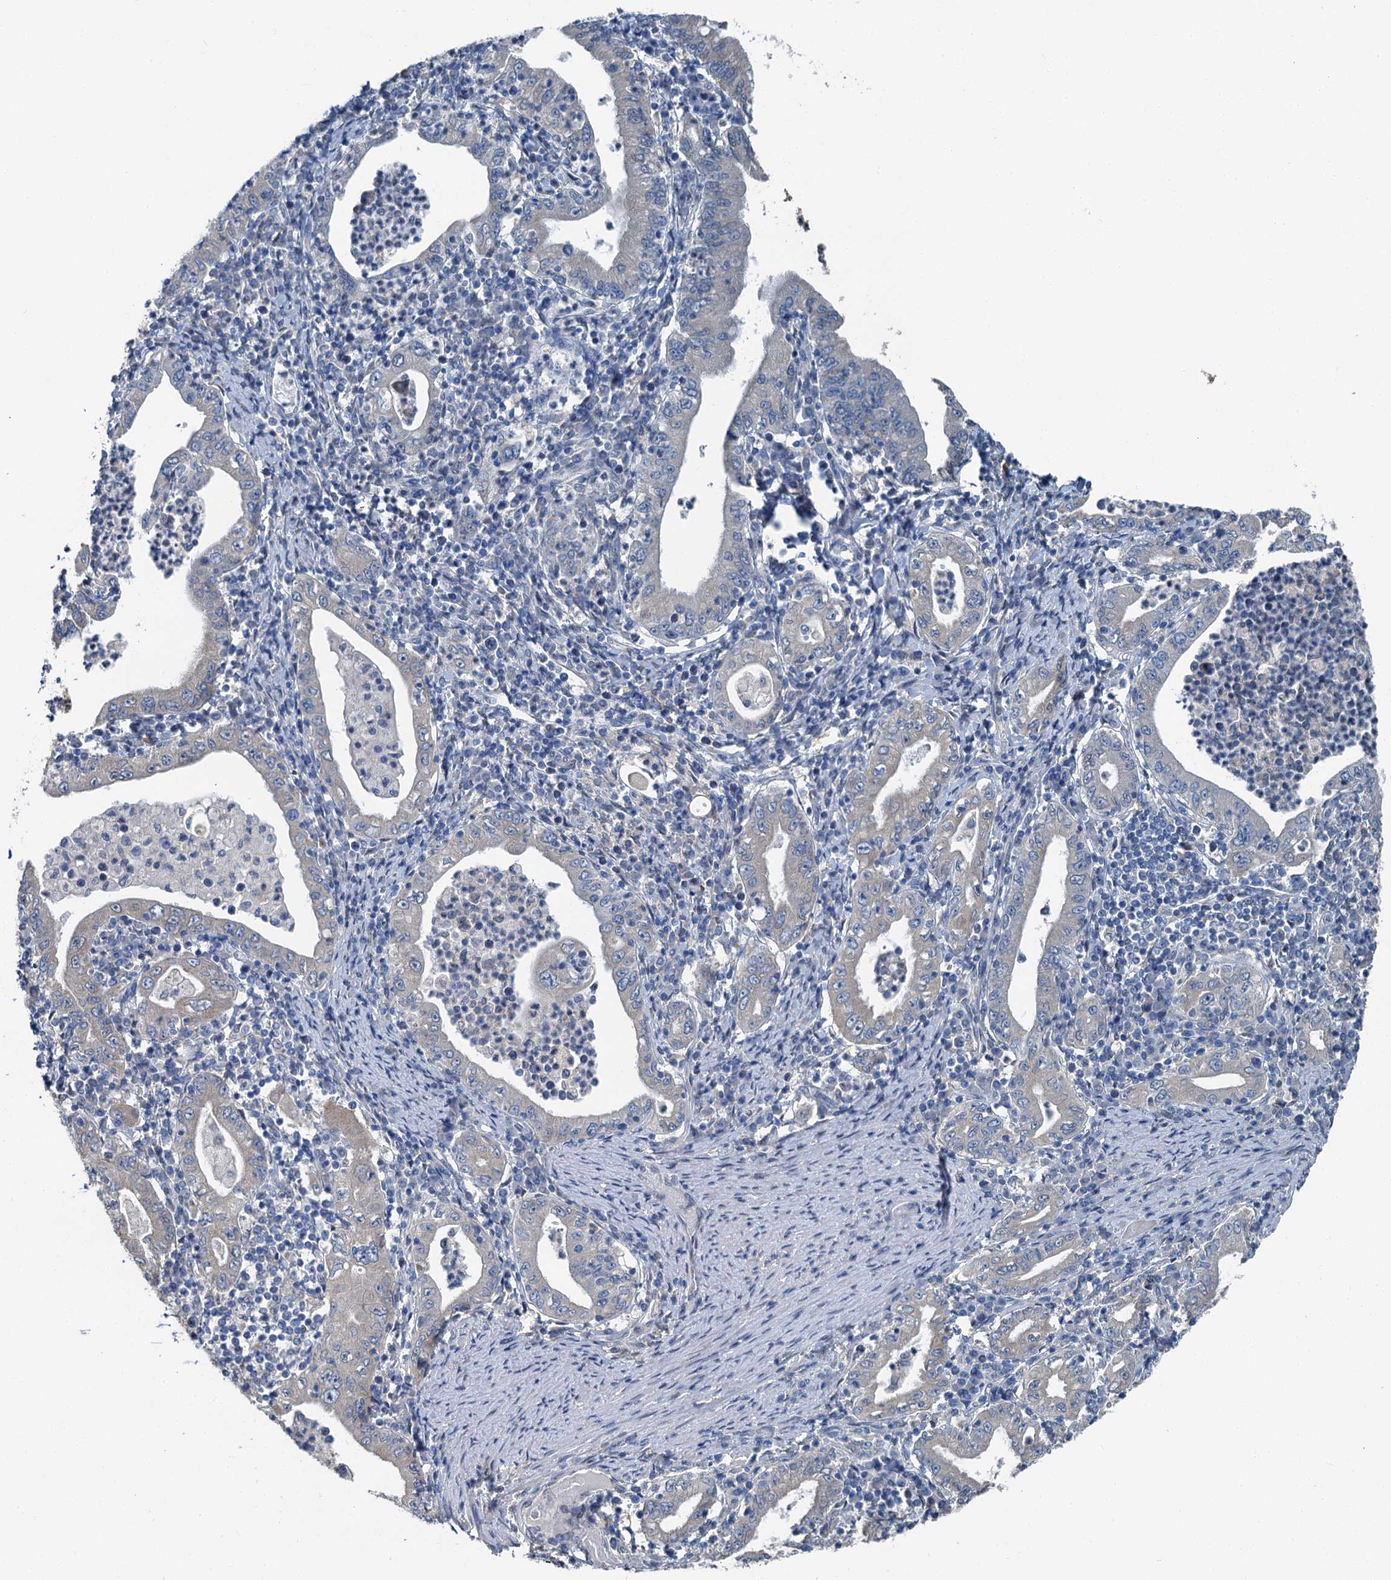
{"staining": {"intensity": "negative", "quantity": "none", "location": "none"}, "tissue": "stomach cancer", "cell_type": "Tumor cells", "image_type": "cancer", "snomed": [{"axis": "morphology", "description": "Normal tissue, NOS"}, {"axis": "morphology", "description": "Adenocarcinoma, NOS"}, {"axis": "topography", "description": "Esophagus"}, {"axis": "topography", "description": "Stomach, upper"}, {"axis": "topography", "description": "Peripheral nerve tissue"}], "caption": "Immunohistochemical staining of stomach cancer demonstrates no significant staining in tumor cells. (Brightfield microscopy of DAB immunohistochemistry at high magnification).", "gene": "C6orf120", "patient": {"sex": "male", "age": 62}}